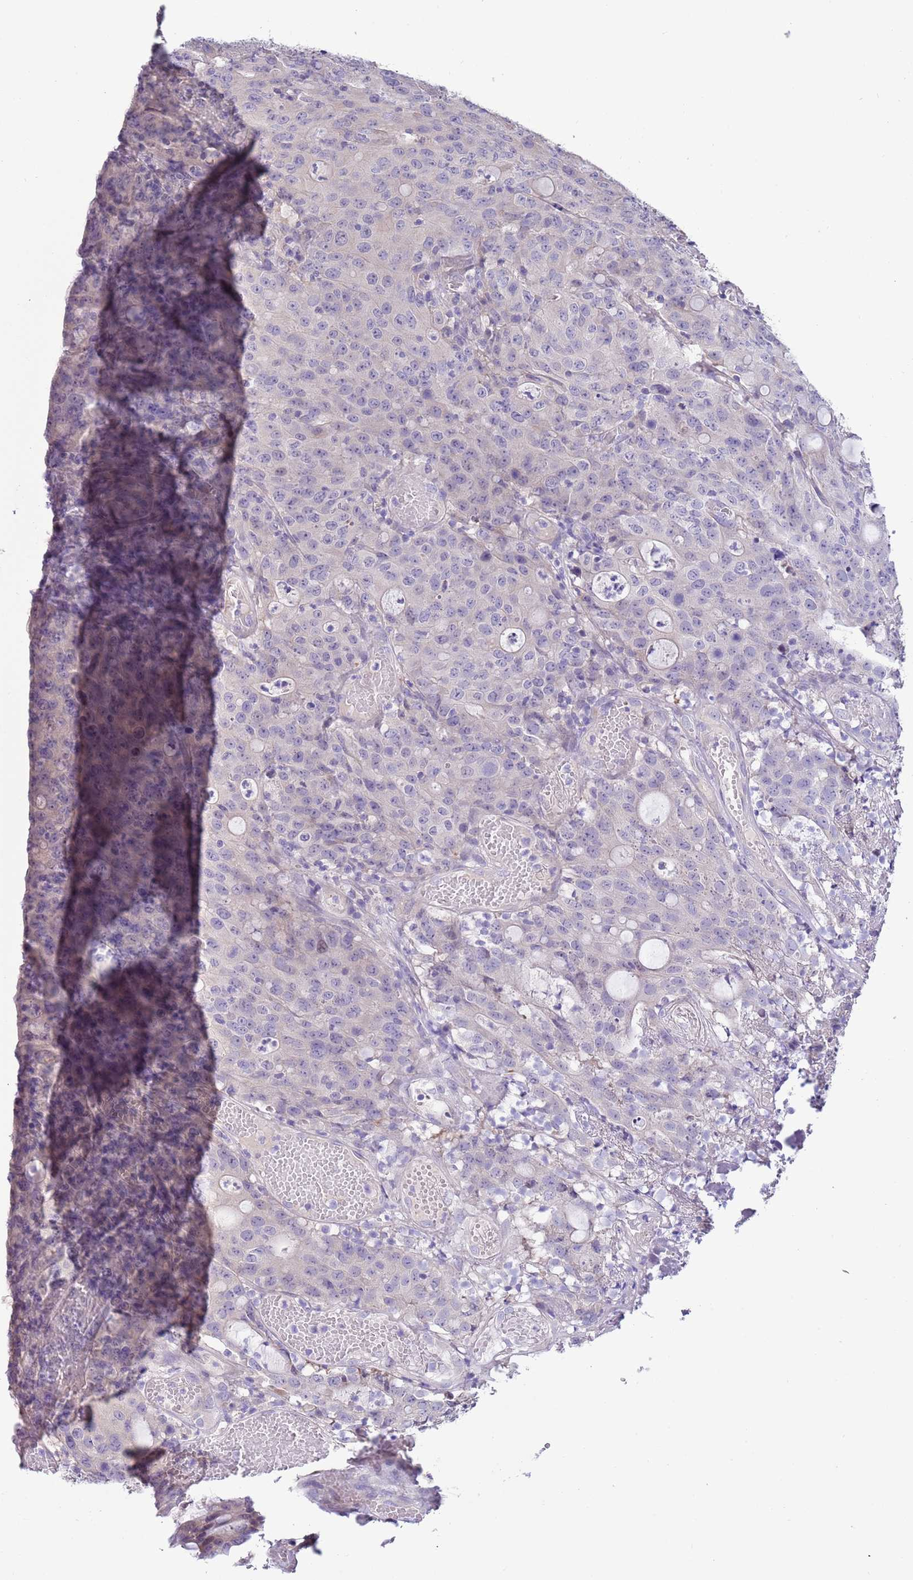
{"staining": {"intensity": "negative", "quantity": "none", "location": "none"}, "tissue": "colorectal cancer", "cell_type": "Tumor cells", "image_type": "cancer", "snomed": [{"axis": "morphology", "description": "Adenocarcinoma, NOS"}, {"axis": "topography", "description": "Colon"}], "caption": "IHC image of human colorectal cancer stained for a protein (brown), which shows no expression in tumor cells.", "gene": "CABYR", "patient": {"sex": "male", "age": 83}}